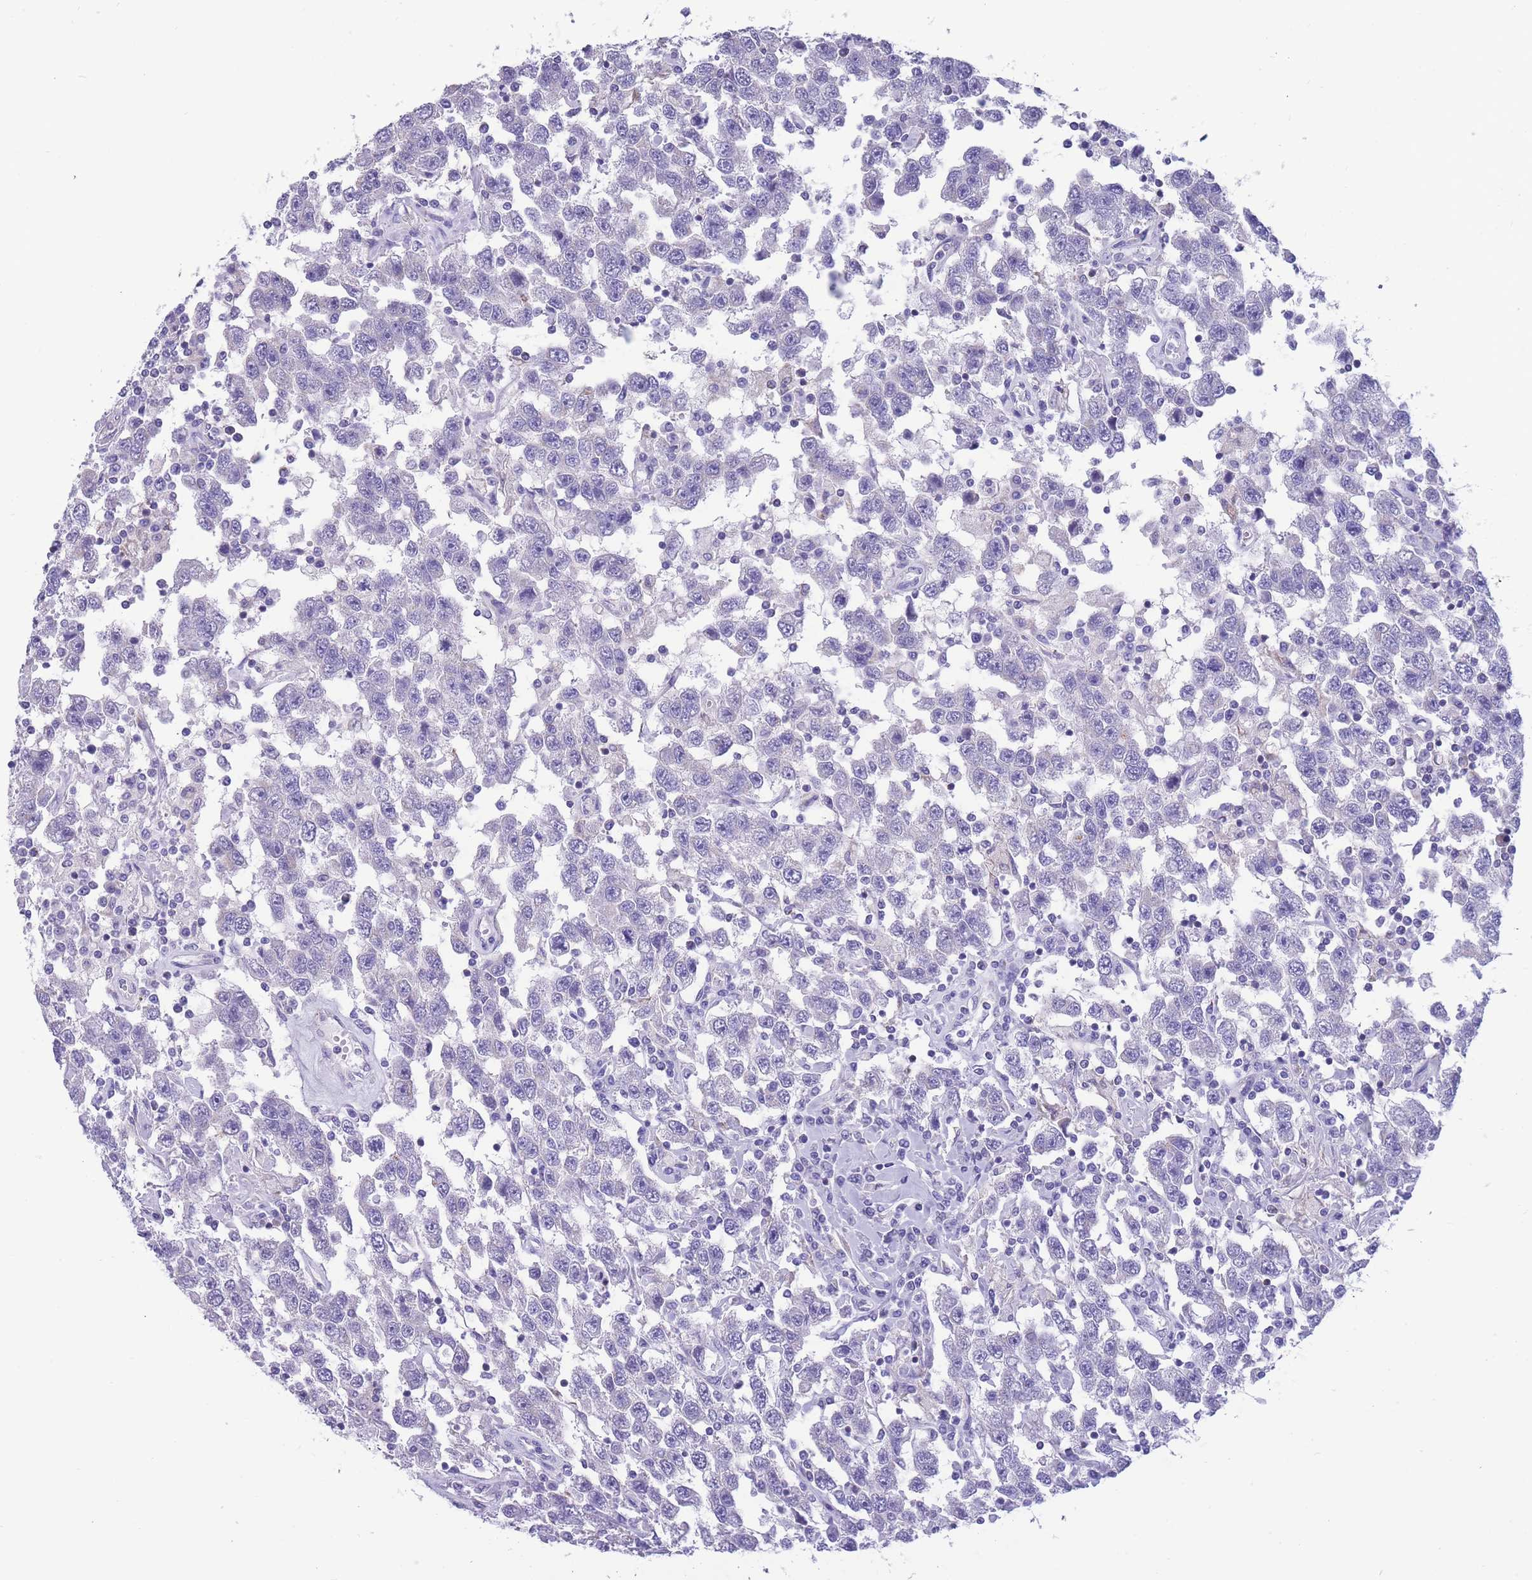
{"staining": {"intensity": "negative", "quantity": "none", "location": "none"}, "tissue": "testis cancer", "cell_type": "Tumor cells", "image_type": "cancer", "snomed": [{"axis": "morphology", "description": "Seminoma, NOS"}, {"axis": "topography", "description": "Testis"}], "caption": "Human testis cancer stained for a protein using immunohistochemistry demonstrates no expression in tumor cells.", "gene": "INTS2", "patient": {"sex": "male", "age": 41}}